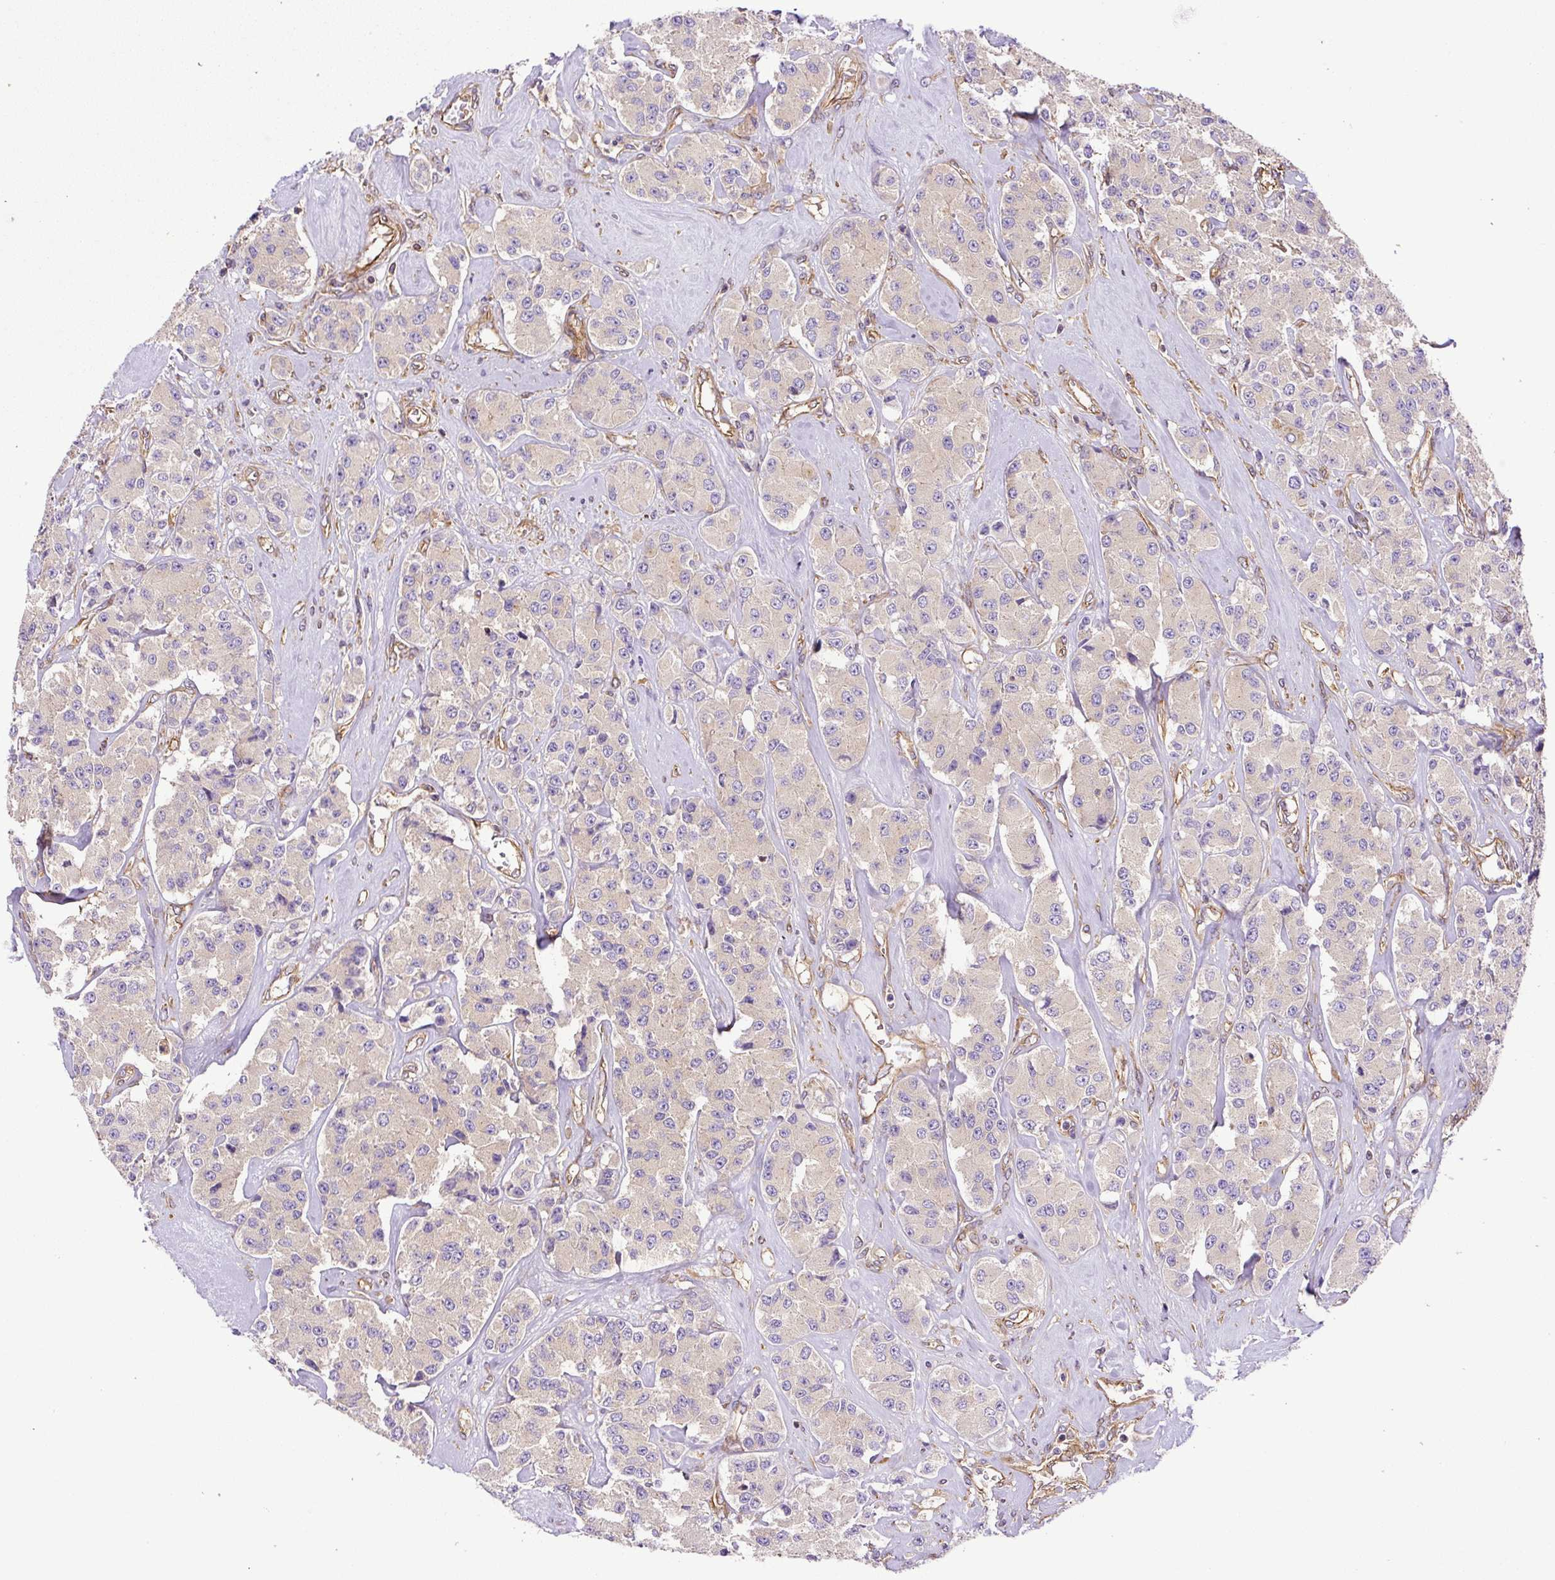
{"staining": {"intensity": "negative", "quantity": "none", "location": "none"}, "tissue": "carcinoid", "cell_type": "Tumor cells", "image_type": "cancer", "snomed": [{"axis": "morphology", "description": "Carcinoid, malignant, NOS"}, {"axis": "topography", "description": "Pancreas"}], "caption": "Immunohistochemistry of carcinoid demonstrates no expression in tumor cells. (DAB immunohistochemistry (IHC) visualized using brightfield microscopy, high magnification).", "gene": "DCTN1", "patient": {"sex": "male", "age": 41}}